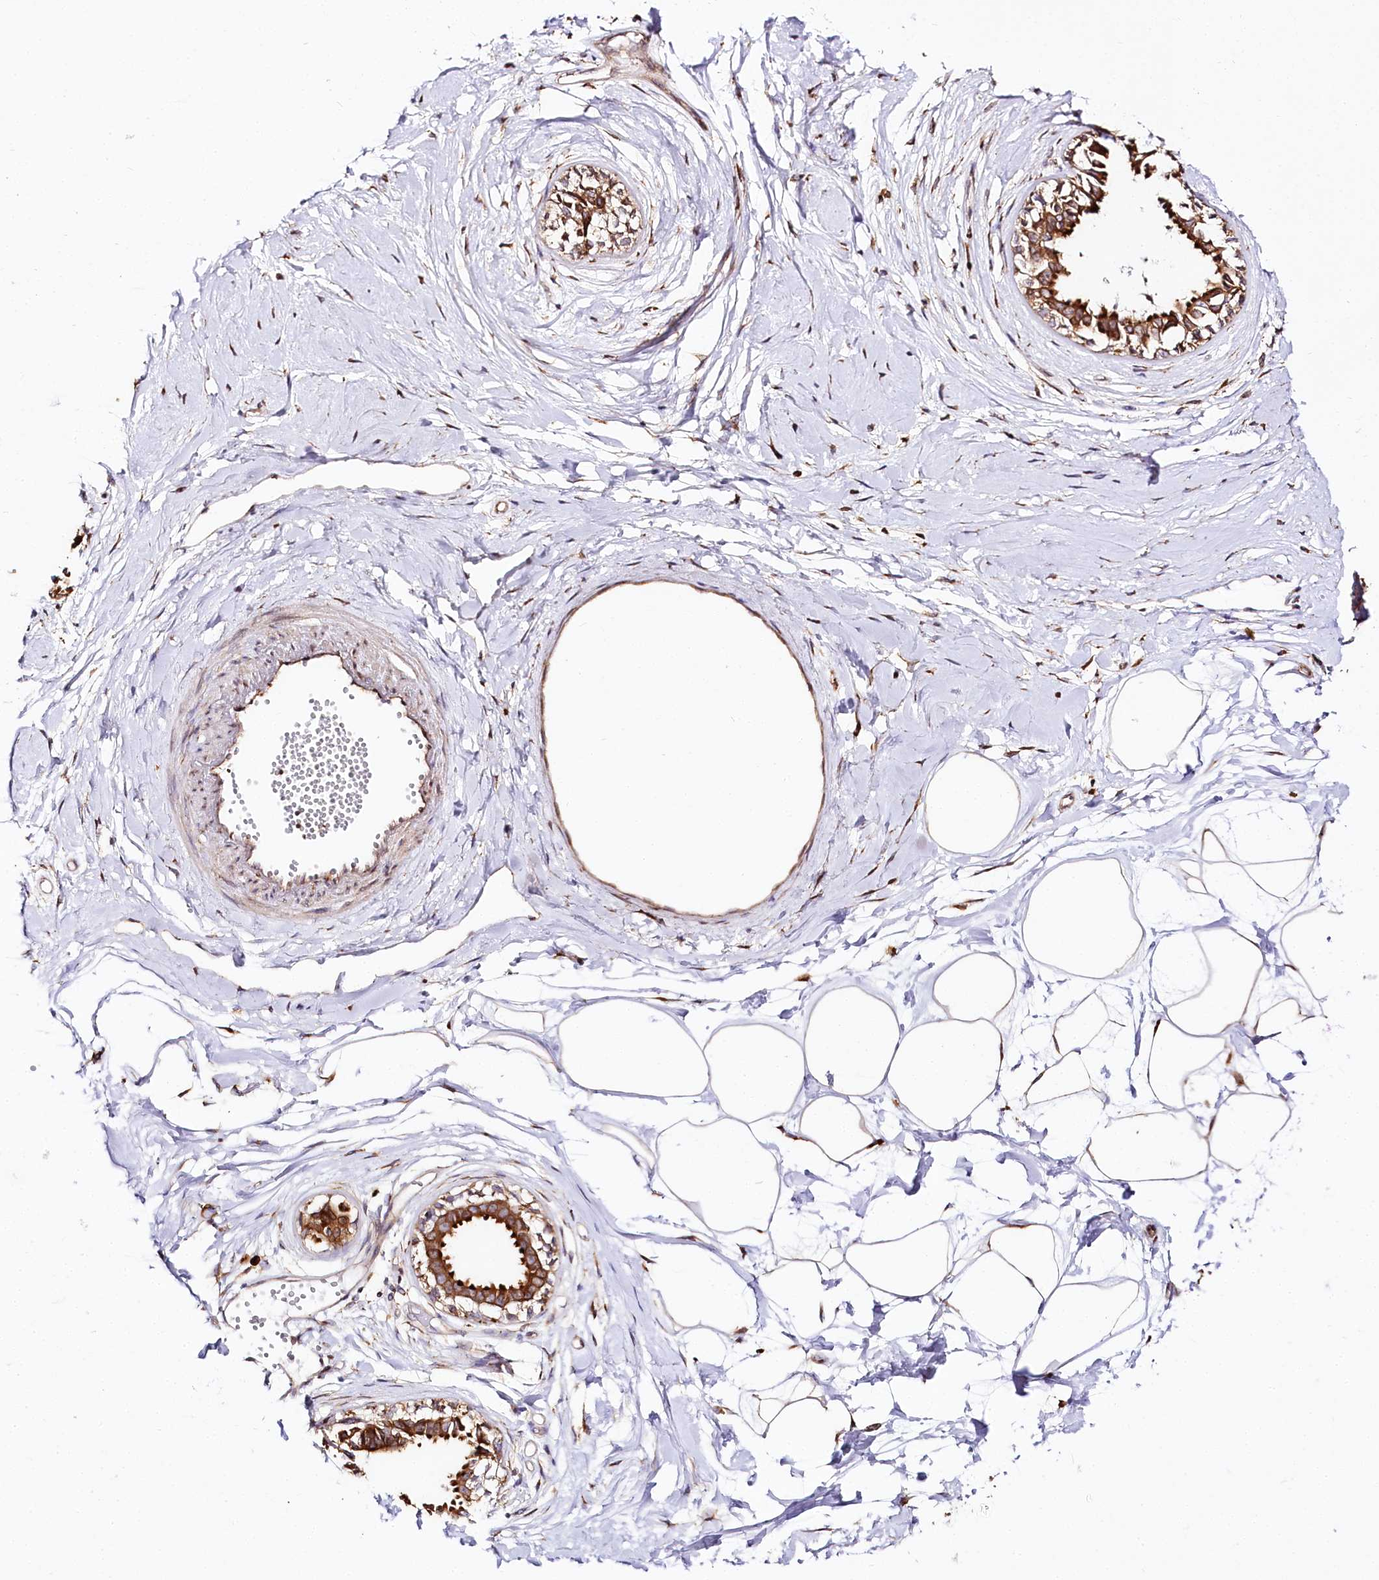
{"staining": {"intensity": "strong", "quantity": ">75%", "location": "cytoplasmic/membranous"}, "tissue": "breast", "cell_type": "Adipocytes", "image_type": "normal", "snomed": [{"axis": "morphology", "description": "Normal tissue, NOS"}, {"axis": "topography", "description": "Breast"}], "caption": "The photomicrograph demonstrates staining of benign breast, revealing strong cytoplasmic/membranous protein positivity (brown color) within adipocytes.", "gene": "CNPY2", "patient": {"sex": "female", "age": 45}}